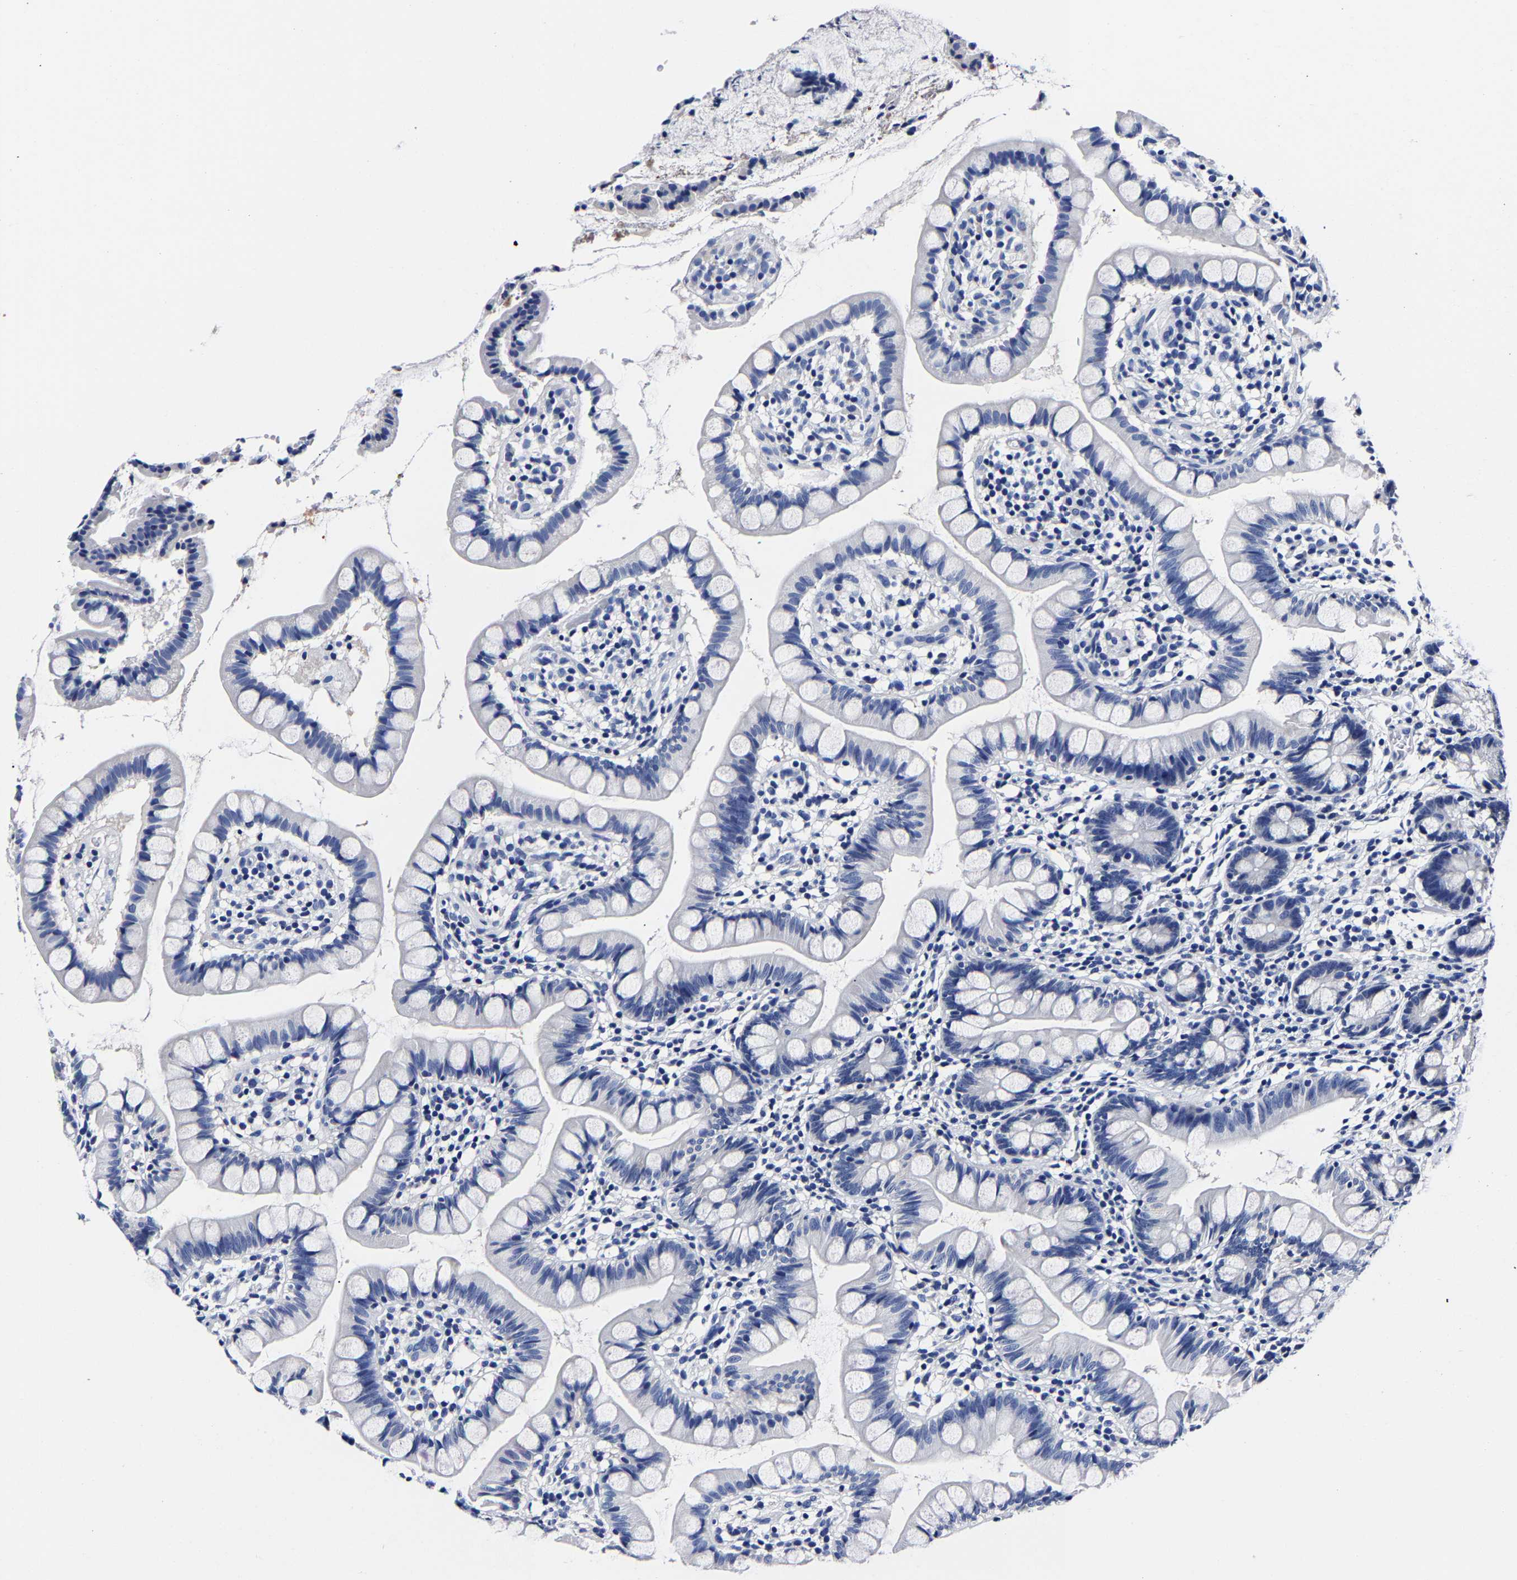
{"staining": {"intensity": "negative", "quantity": "none", "location": "none"}, "tissue": "small intestine", "cell_type": "Glandular cells", "image_type": "normal", "snomed": [{"axis": "morphology", "description": "Normal tissue, NOS"}, {"axis": "topography", "description": "Small intestine"}], "caption": "DAB (3,3'-diaminobenzidine) immunohistochemical staining of unremarkable small intestine demonstrates no significant staining in glandular cells.", "gene": "CPA2", "patient": {"sex": "female", "age": 84}}